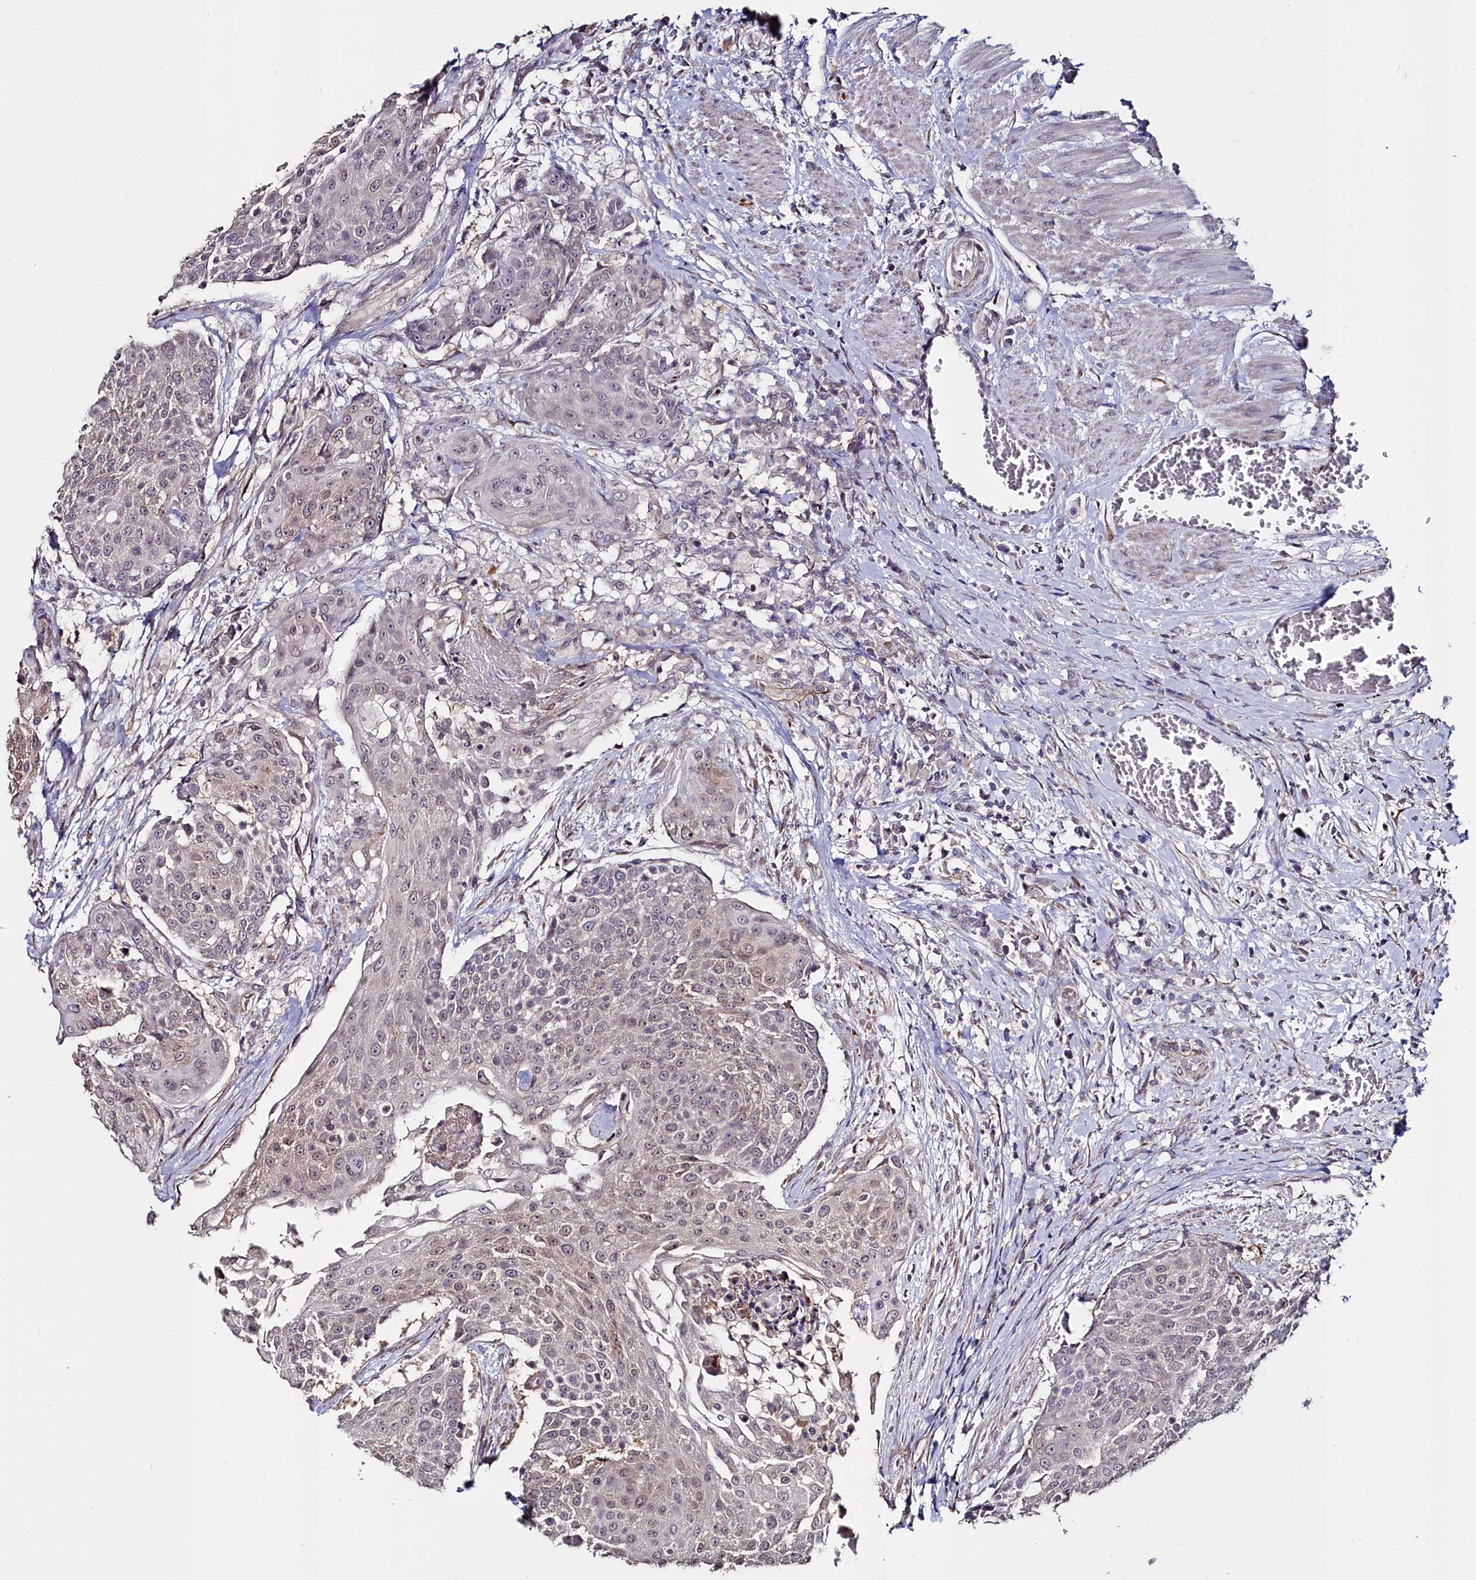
{"staining": {"intensity": "weak", "quantity": "<25%", "location": "cytoplasmic/membranous,nuclear"}, "tissue": "urothelial cancer", "cell_type": "Tumor cells", "image_type": "cancer", "snomed": [{"axis": "morphology", "description": "Urothelial carcinoma, High grade"}, {"axis": "topography", "description": "Urinary bladder"}], "caption": "Immunohistochemistry micrograph of neoplastic tissue: urothelial cancer stained with DAB shows no significant protein staining in tumor cells.", "gene": "C4orf19", "patient": {"sex": "female", "age": 63}}